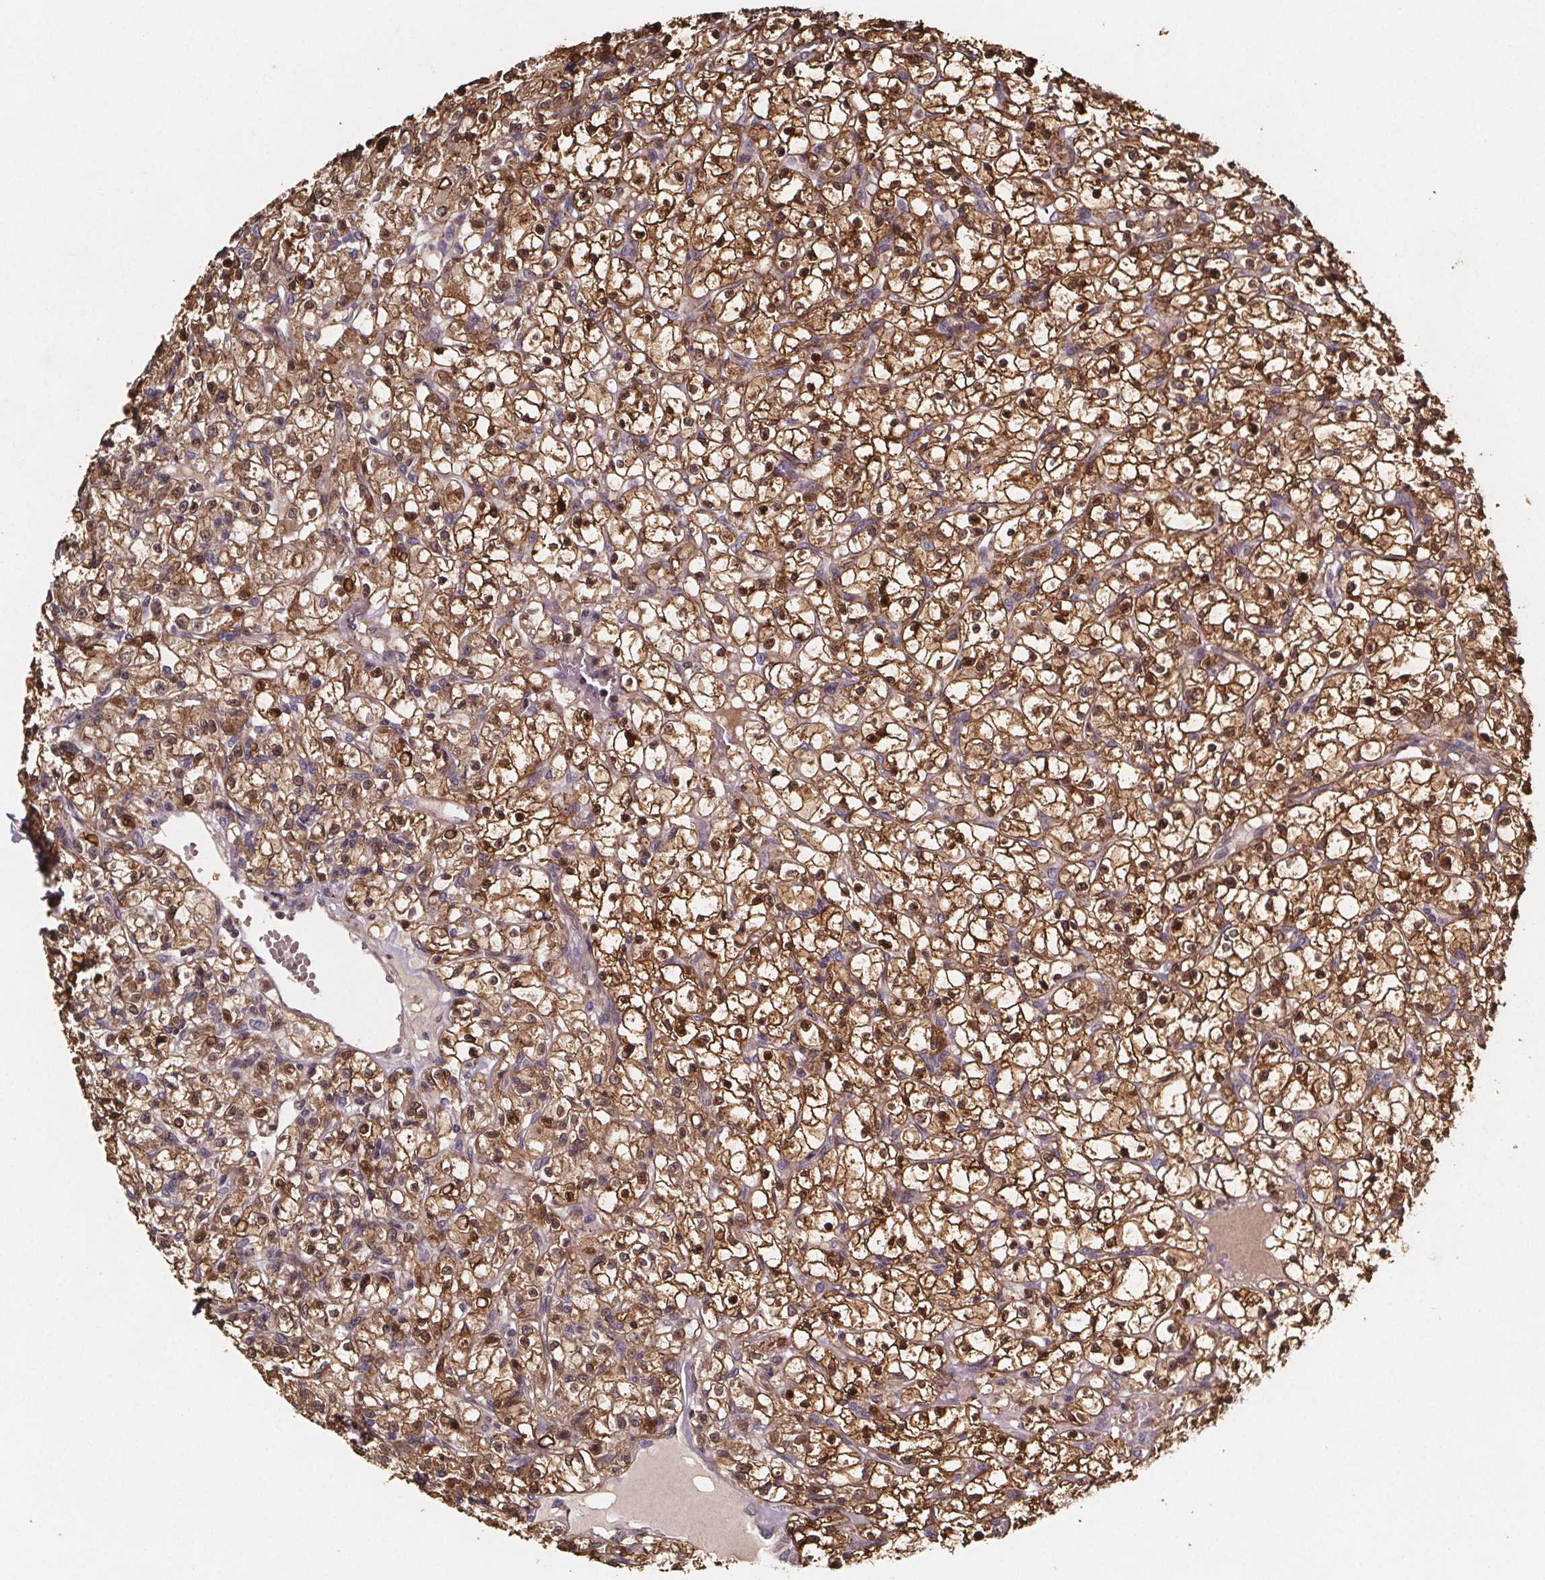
{"staining": {"intensity": "strong", "quantity": ">75%", "location": "cytoplasmic/membranous,nuclear"}, "tissue": "renal cancer", "cell_type": "Tumor cells", "image_type": "cancer", "snomed": [{"axis": "morphology", "description": "Adenocarcinoma, NOS"}, {"axis": "topography", "description": "Kidney"}], "caption": "The histopathology image reveals immunohistochemical staining of renal cancer. There is strong cytoplasmic/membranous and nuclear staining is appreciated in approximately >75% of tumor cells.", "gene": "ZNF879", "patient": {"sex": "female", "age": 59}}